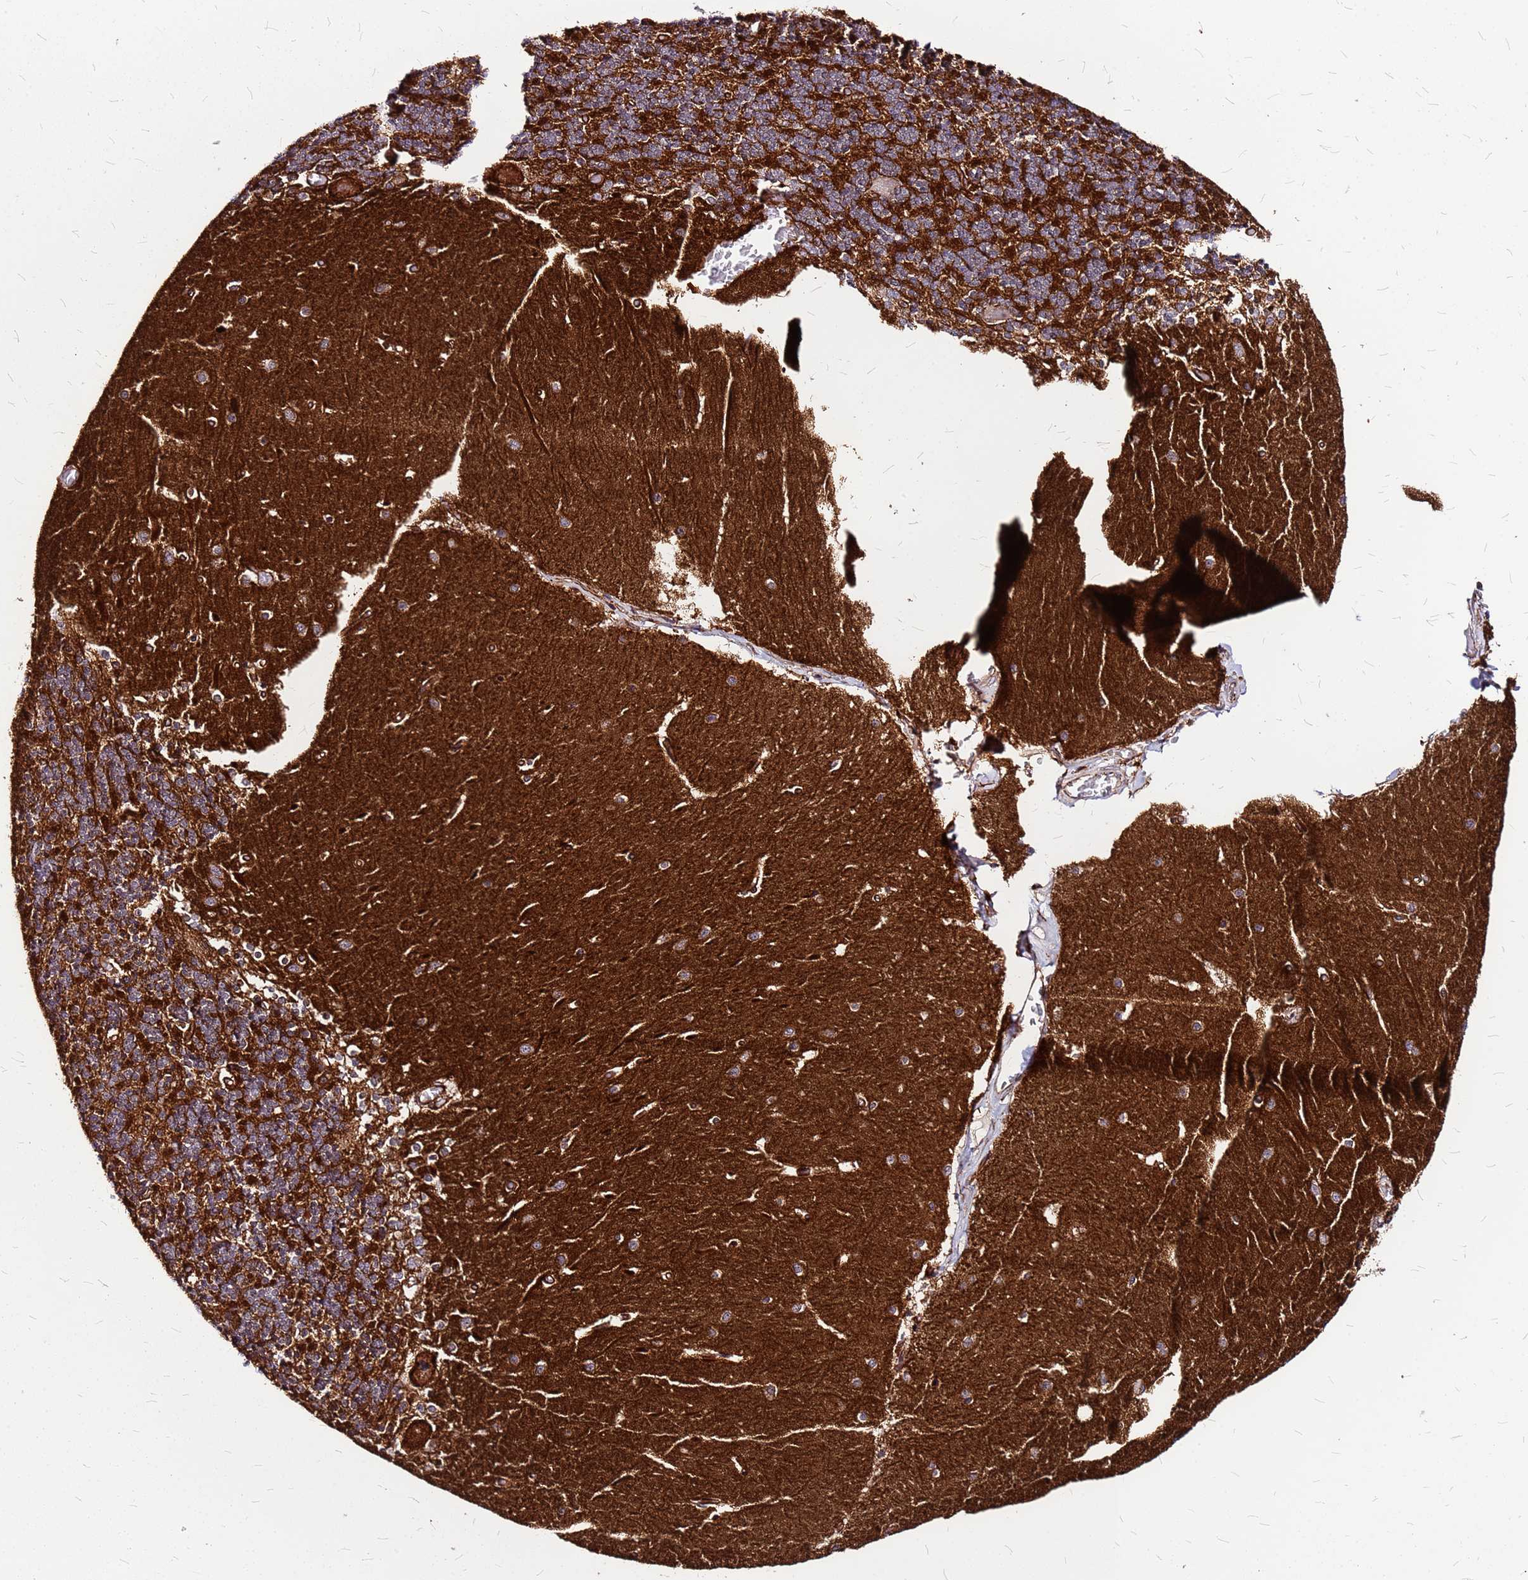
{"staining": {"intensity": "strong", "quantity": "25%-75%", "location": "cytoplasmic/membranous"}, "tissue": "cerebellum", "cell_type": "Cells in granular layer", "image_type": "normal", "snomed": [{"axis": "morphology", "description": "Normal tissue, NOS"}, {"axis": "topography", "description": "Cerebellum"}], "caption": "Brown immunohistochemical staining in normal cerebellum reveals strong cytoplasmic/membranous staining in approximately 25%-75% of cells in granular layer.", "gene": "TOPAZ1", "patient": {"sex": "male", "age": 37}}